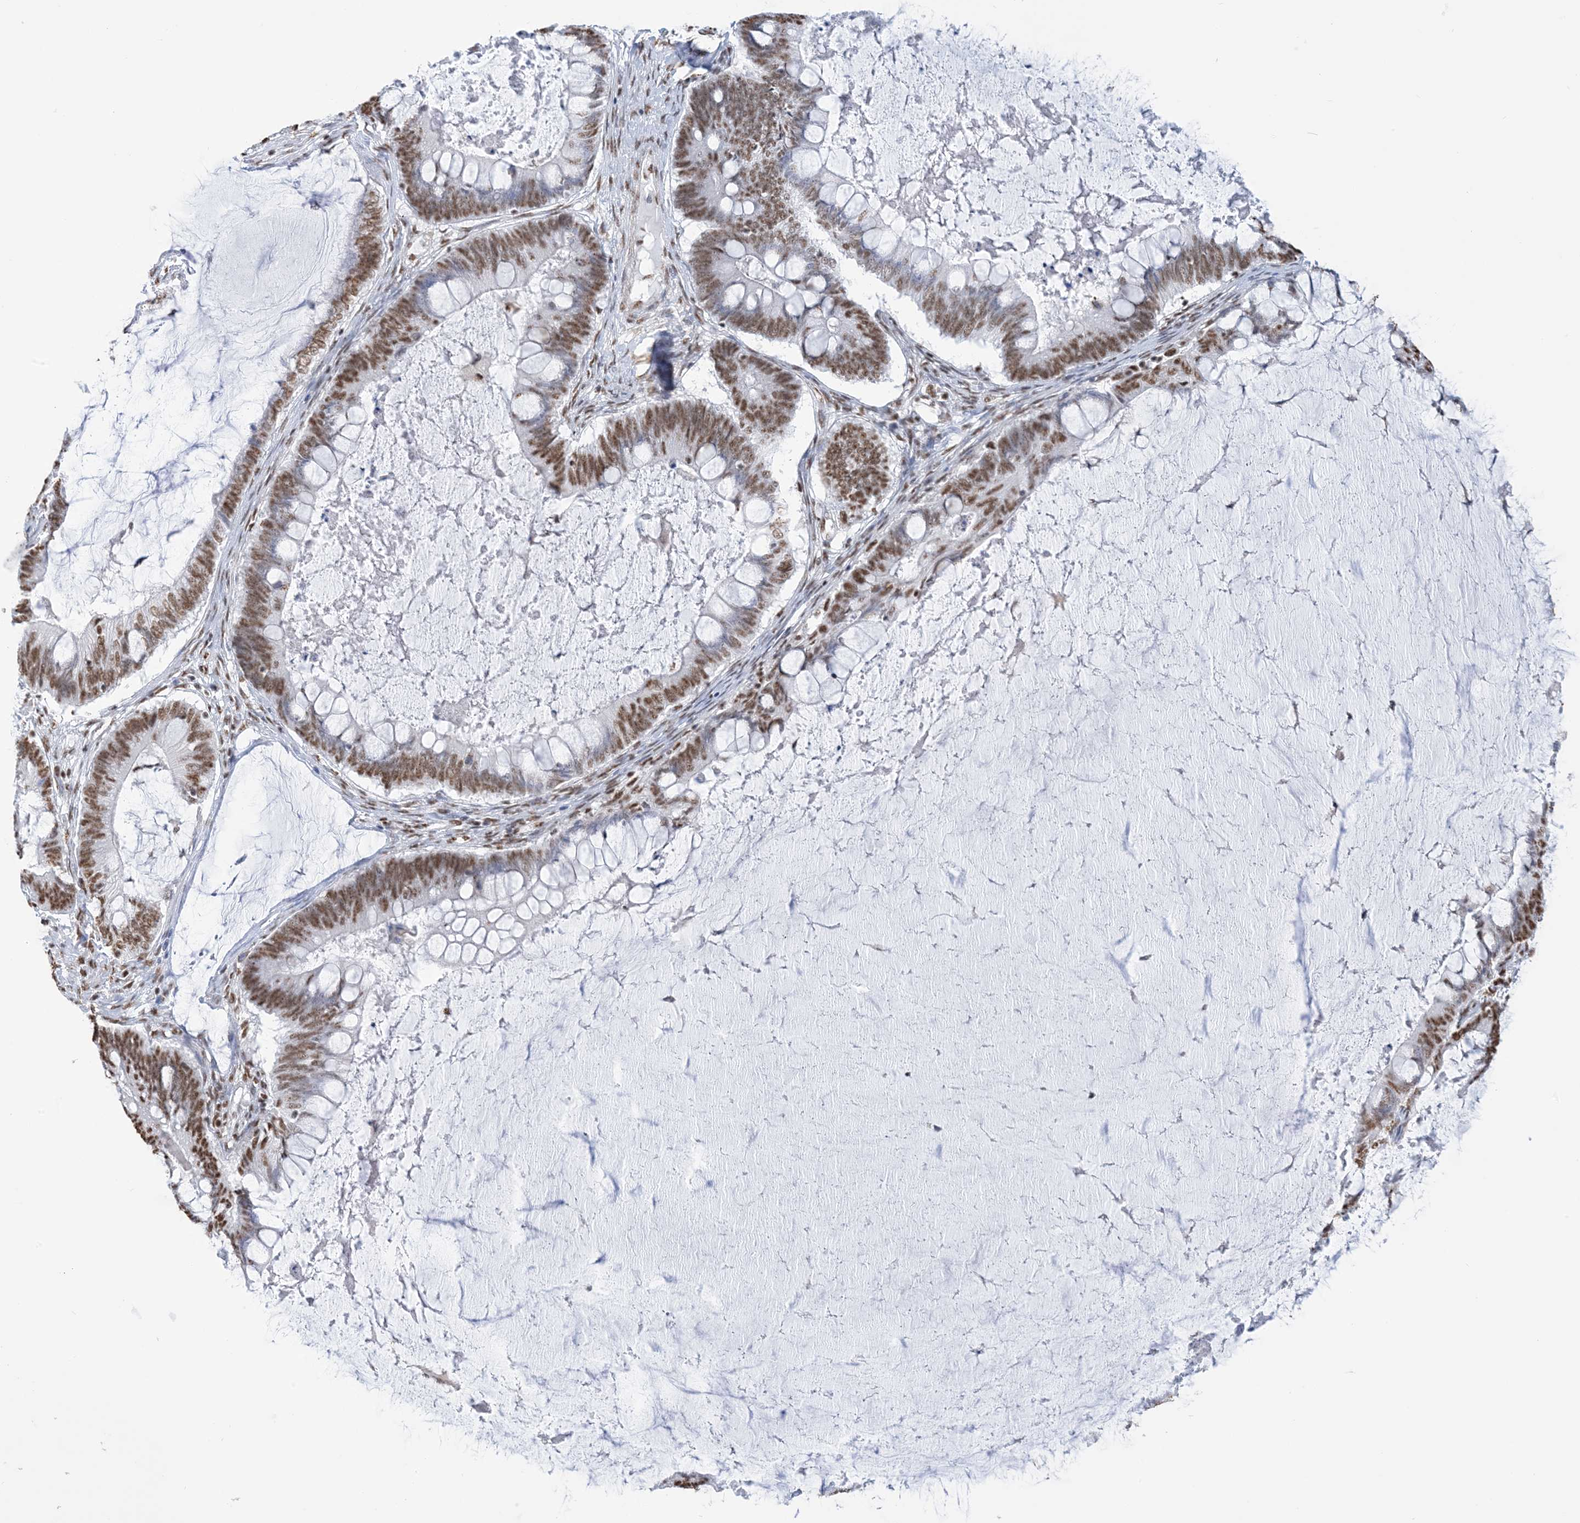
{"staining": {"intensity": "moderate", "quantity": ">75%", "location": "nuclear"}, "tissue": "ovarian cancer", "cell_type": "Tumor cells", "image_type": "cancer", "snomed": [{"axis": "morphology", "description": "Cystadenocarcinoma, mucinous, NOS"}, {"axis": "topography", "description": "Ovary"}], "caption": "Tumor cells show medium levels of moderate nuclear staining in approximately >75% of cells in ovarian mucinous cystadenocarcinoma.", "gene": "ZNF792", "patient": {"sex": "female", "age": 61}}